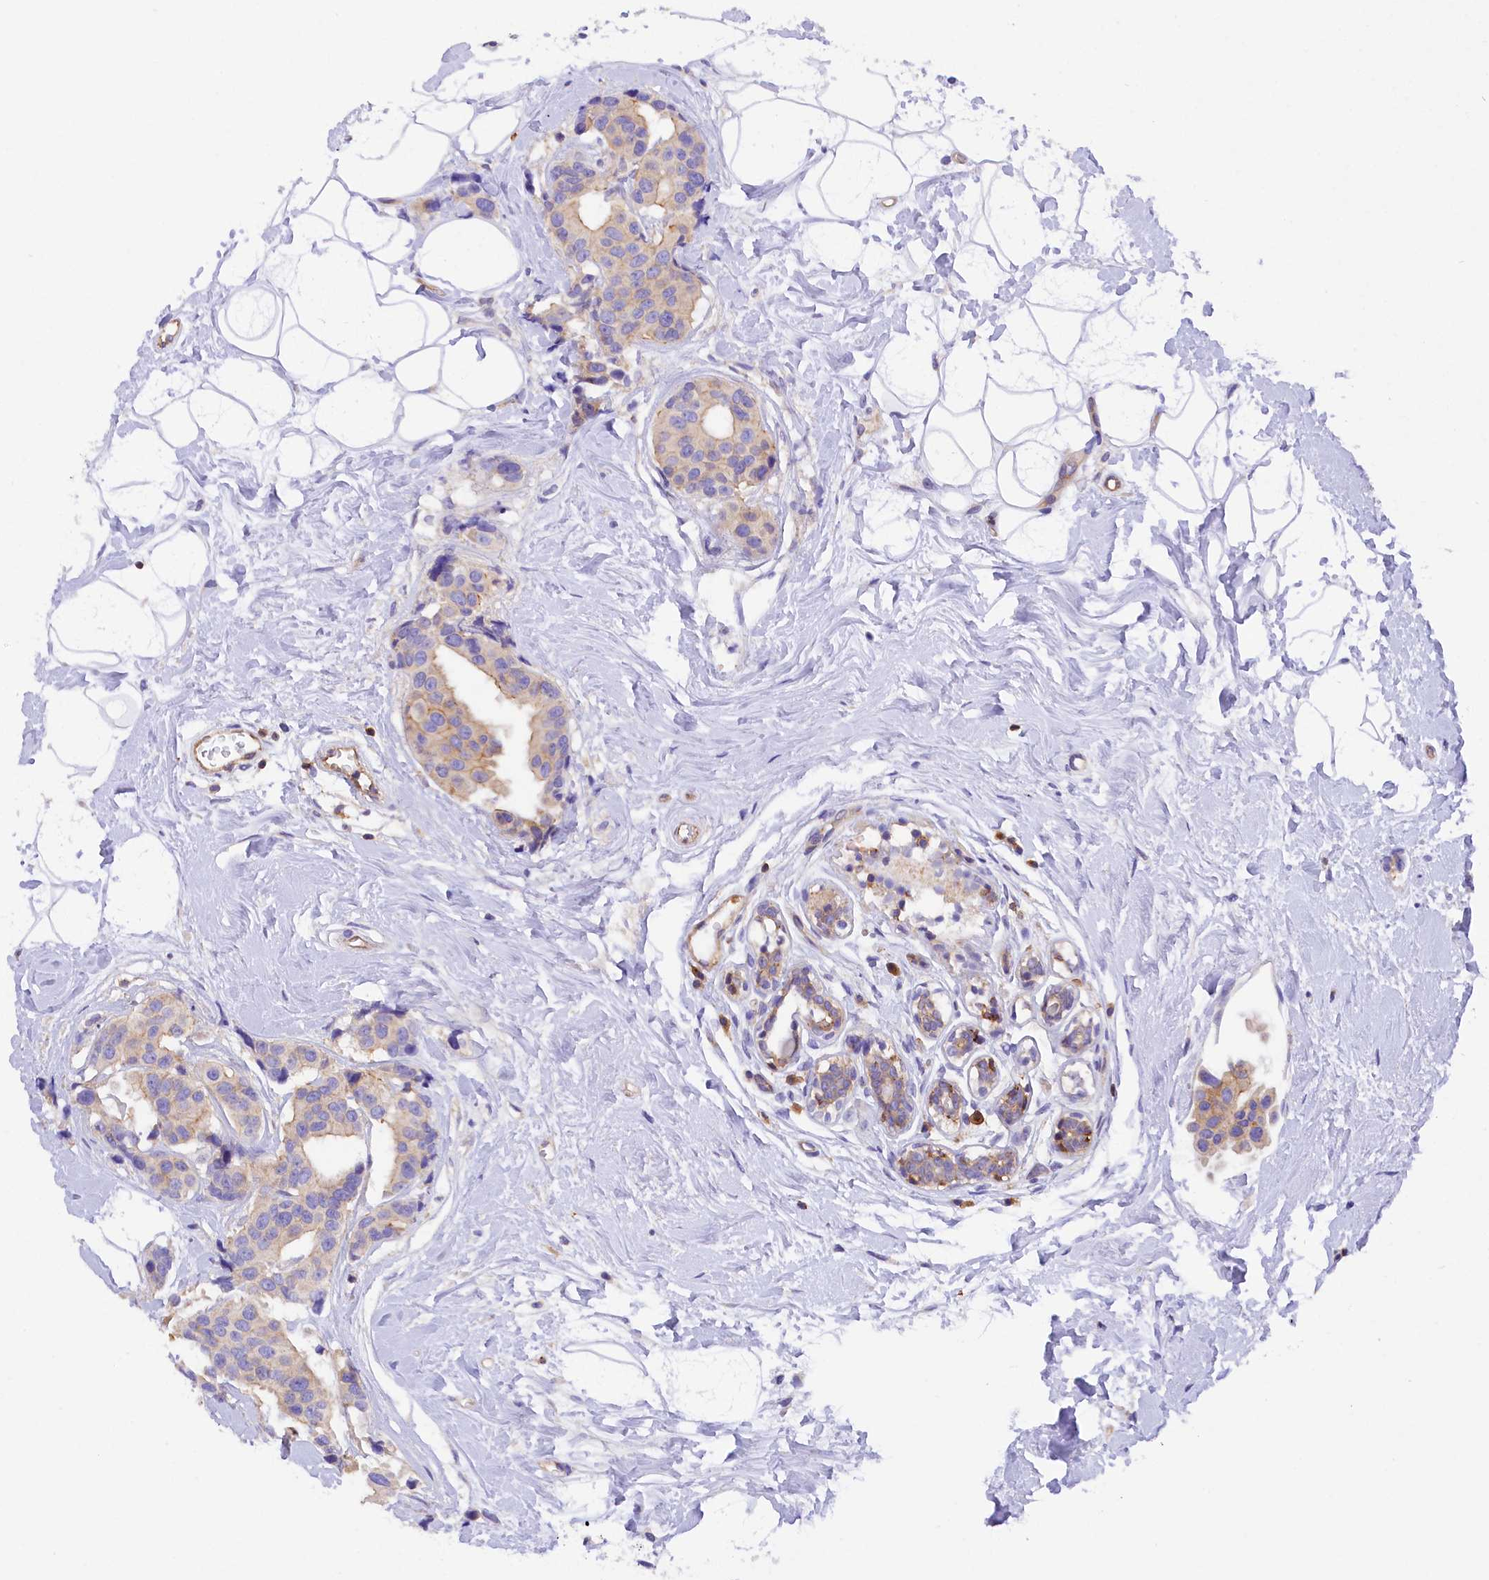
{"staining": {"intensity": "moderate", "quantity": "<25%", "location": "cytoplasmic/membranous"}, "tissue": "breast cancer", "cell_type": "Tumor cells", "image_type": "cancer", "snomed": [{"axis": "morphology", "description": "Normal tissue, NOS"}, {"axis": "morphology", "description": "Duct carcinoma"}, {"axis": "topography", "description": "Breast"}], "caption": "This micrograph displays breast cancer stained with IHC to label a protein in brown. The cytoplasmic/membranous of tumor cells show moderate positivity for the protein. Nuclei are counter-stained blue.", "gene": "FAM193A", "patient": {"sex": "female", "age": 39}}